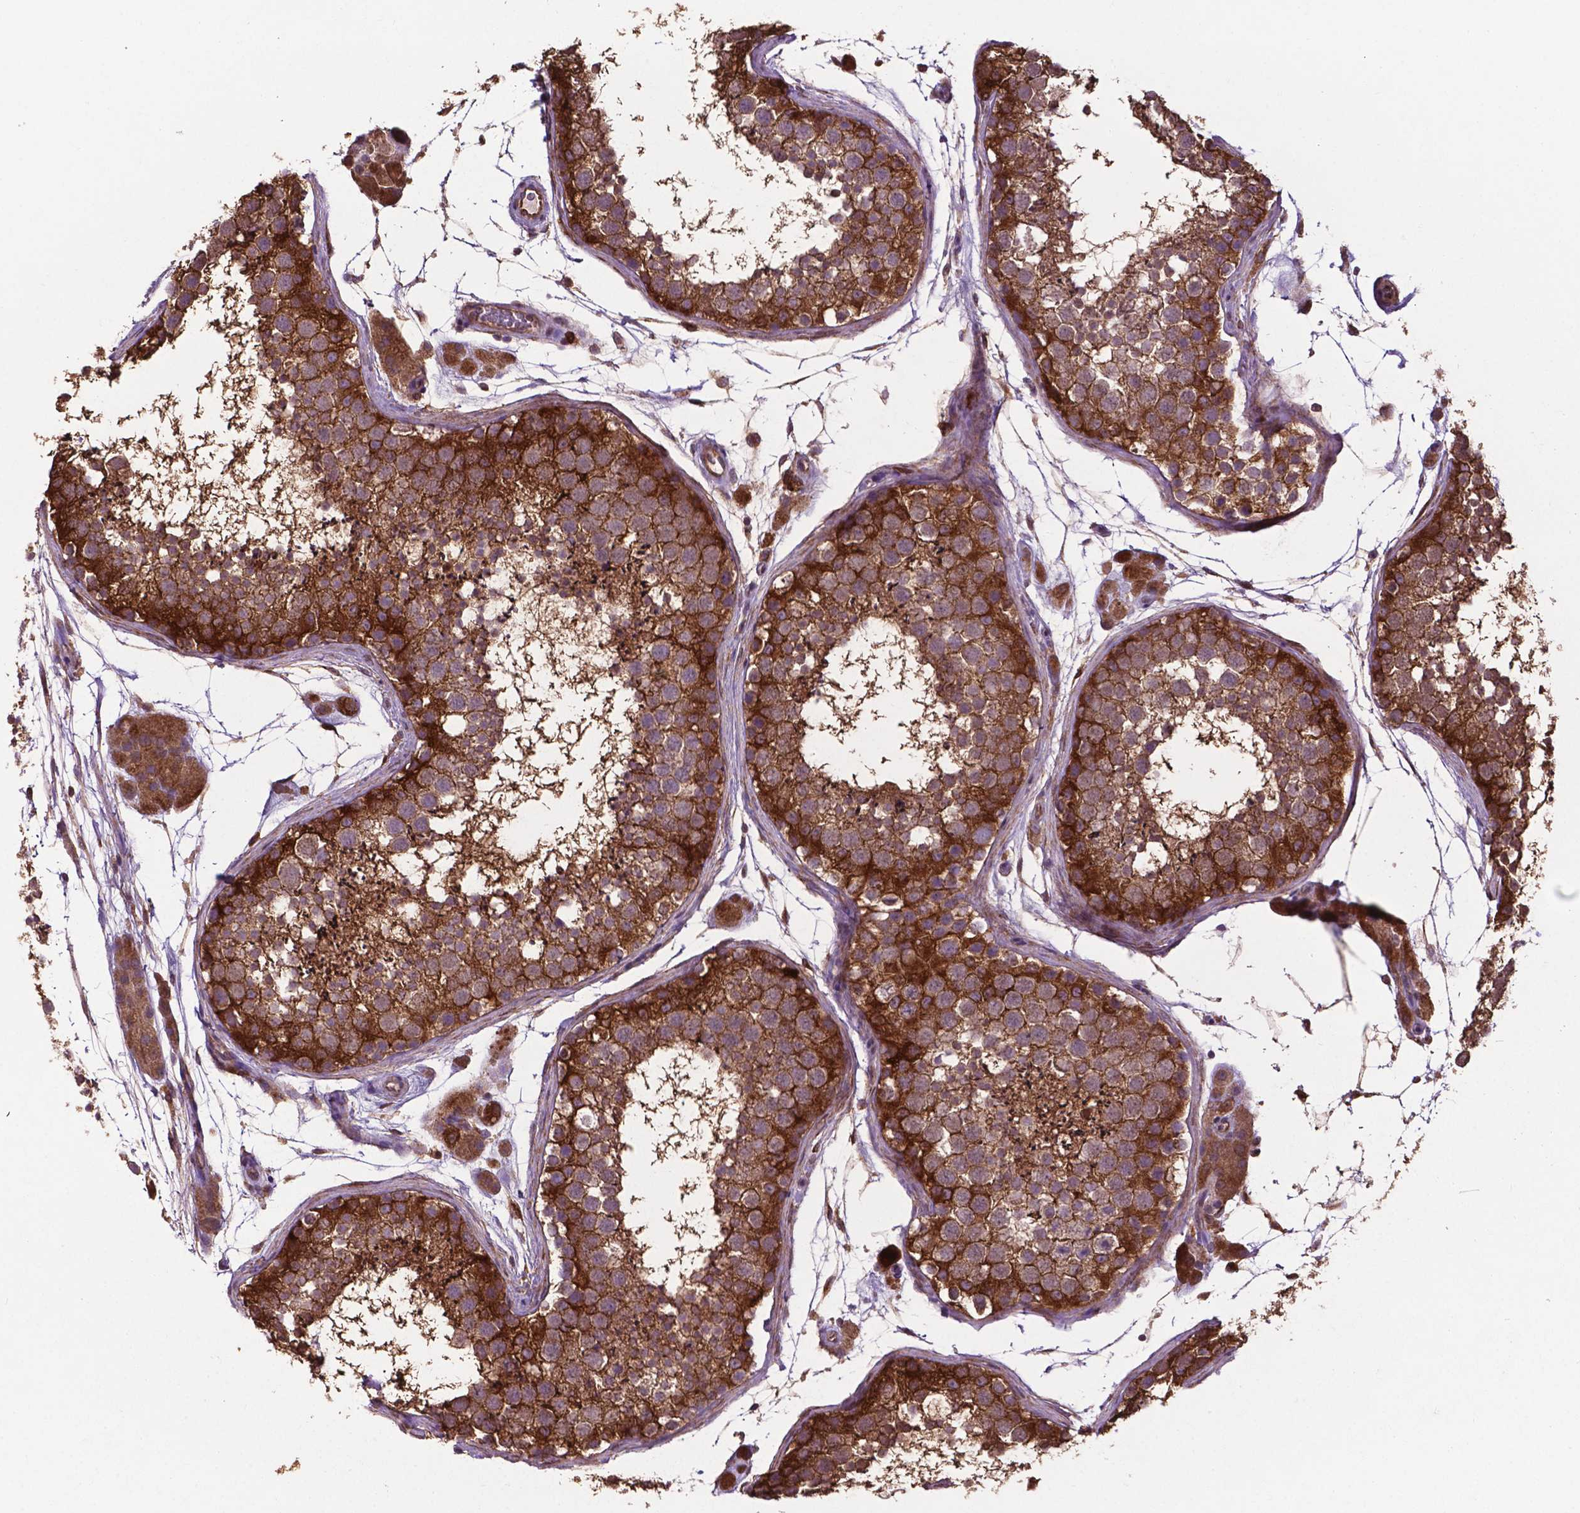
{"staining": {"intensity": "strong", "quantity": ">75%", "location": "cytoplasmic/membranous"}, "tissue": "testis", "cell_type": "Cells in seminiferous ducts", "image_type": "normal", "snomed": [{"axis": "morphology", "description": "Normal tissue, NOS"}, {"axis": "topography", "description": "Testis"}], "caption": "IHC photomicrograph of normal testis stained for a protein (brown), which exhibits high levels of strong cytoplasmic/membranous staining in about >75% of cells in seminiferous ducts.", "gene": "SMAD3", "patient": {"sex": "male", "age": 41}}